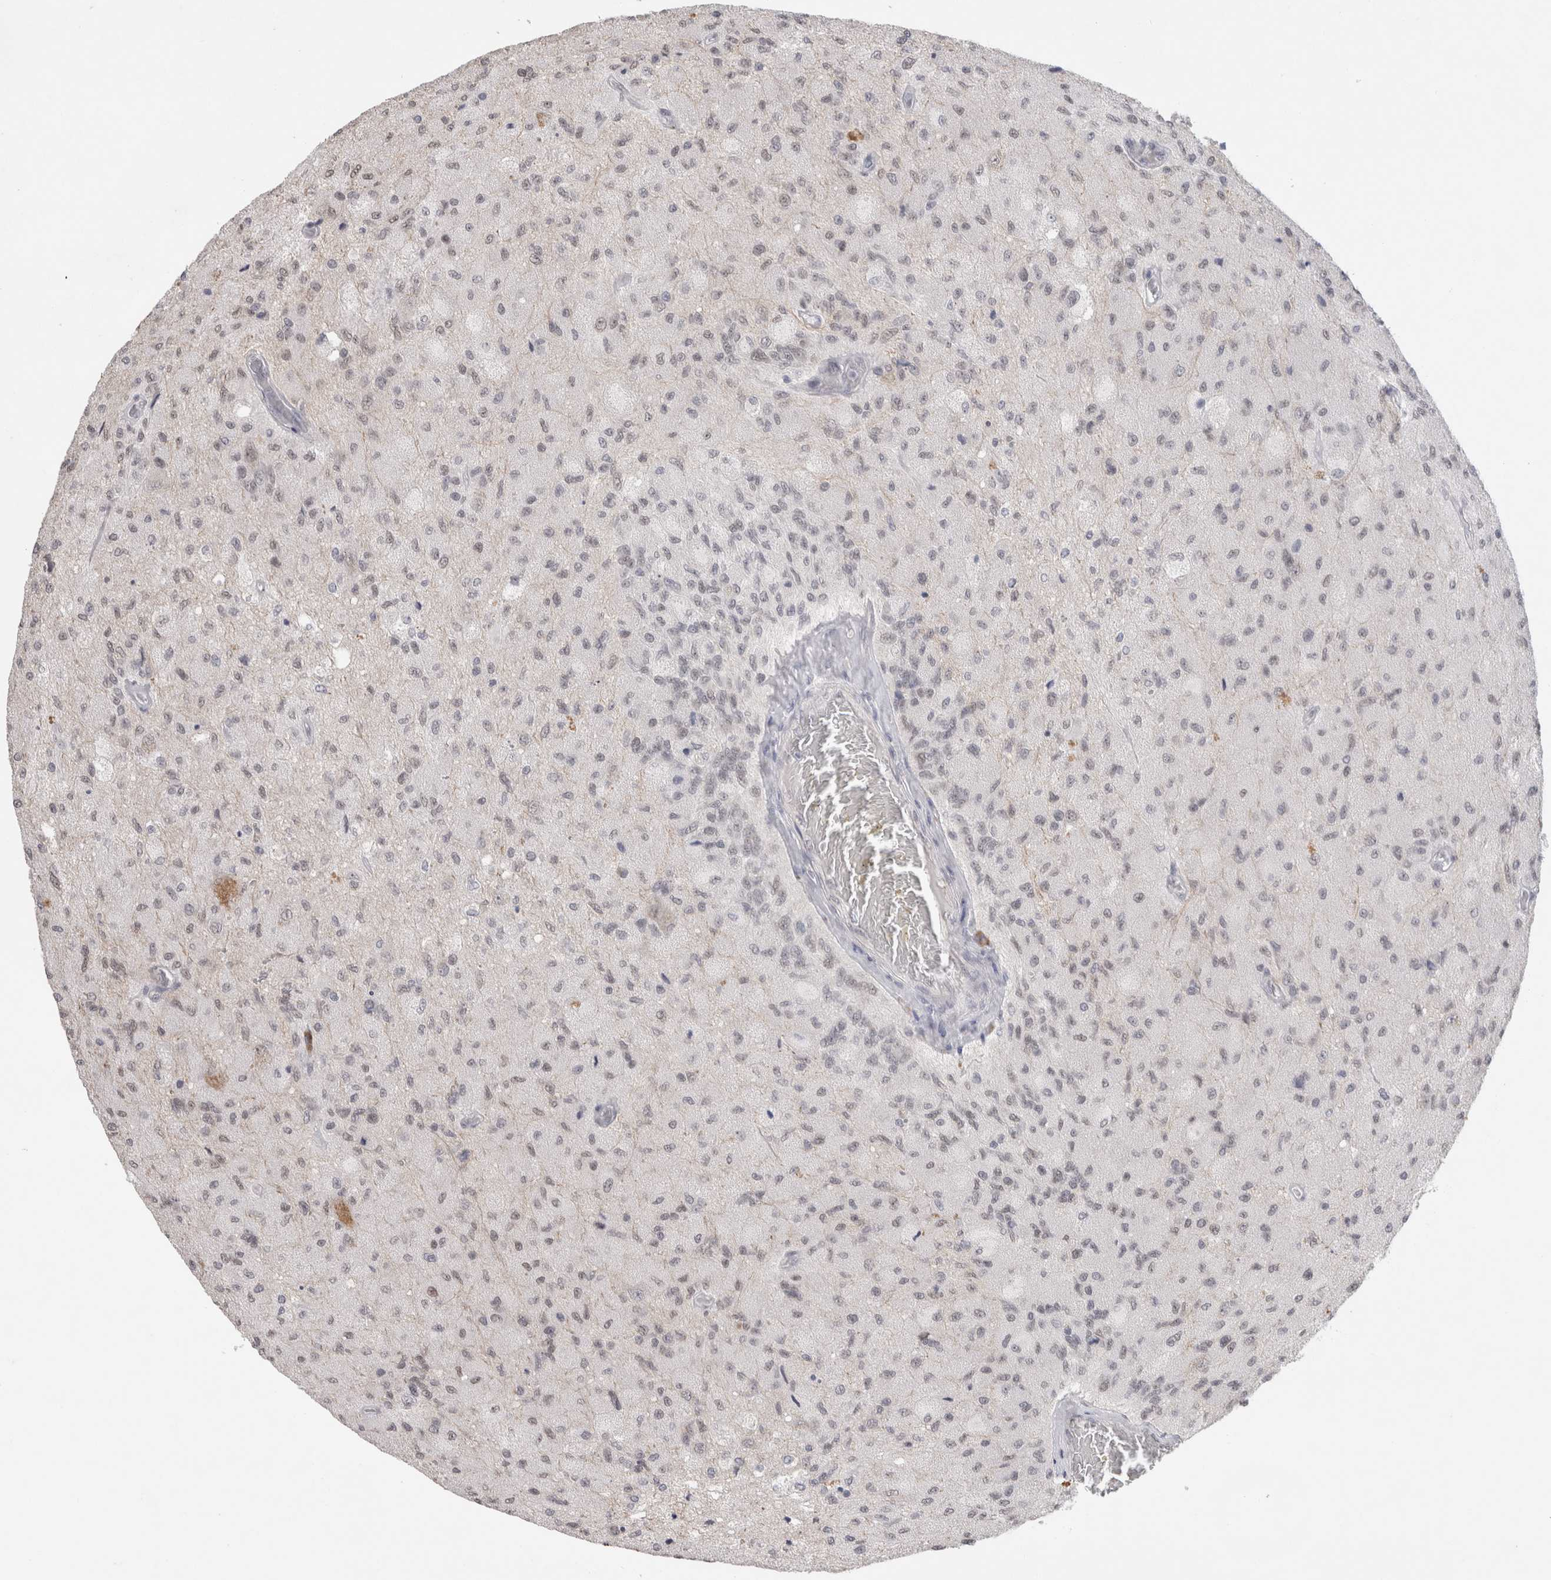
{"staining": {"intensity": "weak", "quantity": "25%-75%", "location": "nuclear"}, "tissue": "glioma", "cell_type": "Tumor cells", "image_type": "cancer", "snomed": [{"axis": "morphology", "description": "Normal tissue, NOS"}, {"axis": "morphology", "description": "Glioma, malignant, High grade"}, {"axis": "topography", "description": "Cerebral cortex"}], "caption": "This histopathology image displays malignant high-grade glioma stained with immunohistochemistry to label a protein in brown. The nuclear of tumor cells show weak positivity for the protein. Nuclei are counter-stained blue.", "gene": "RECQL4", "patient": {"sex": "male", "age": 77}}